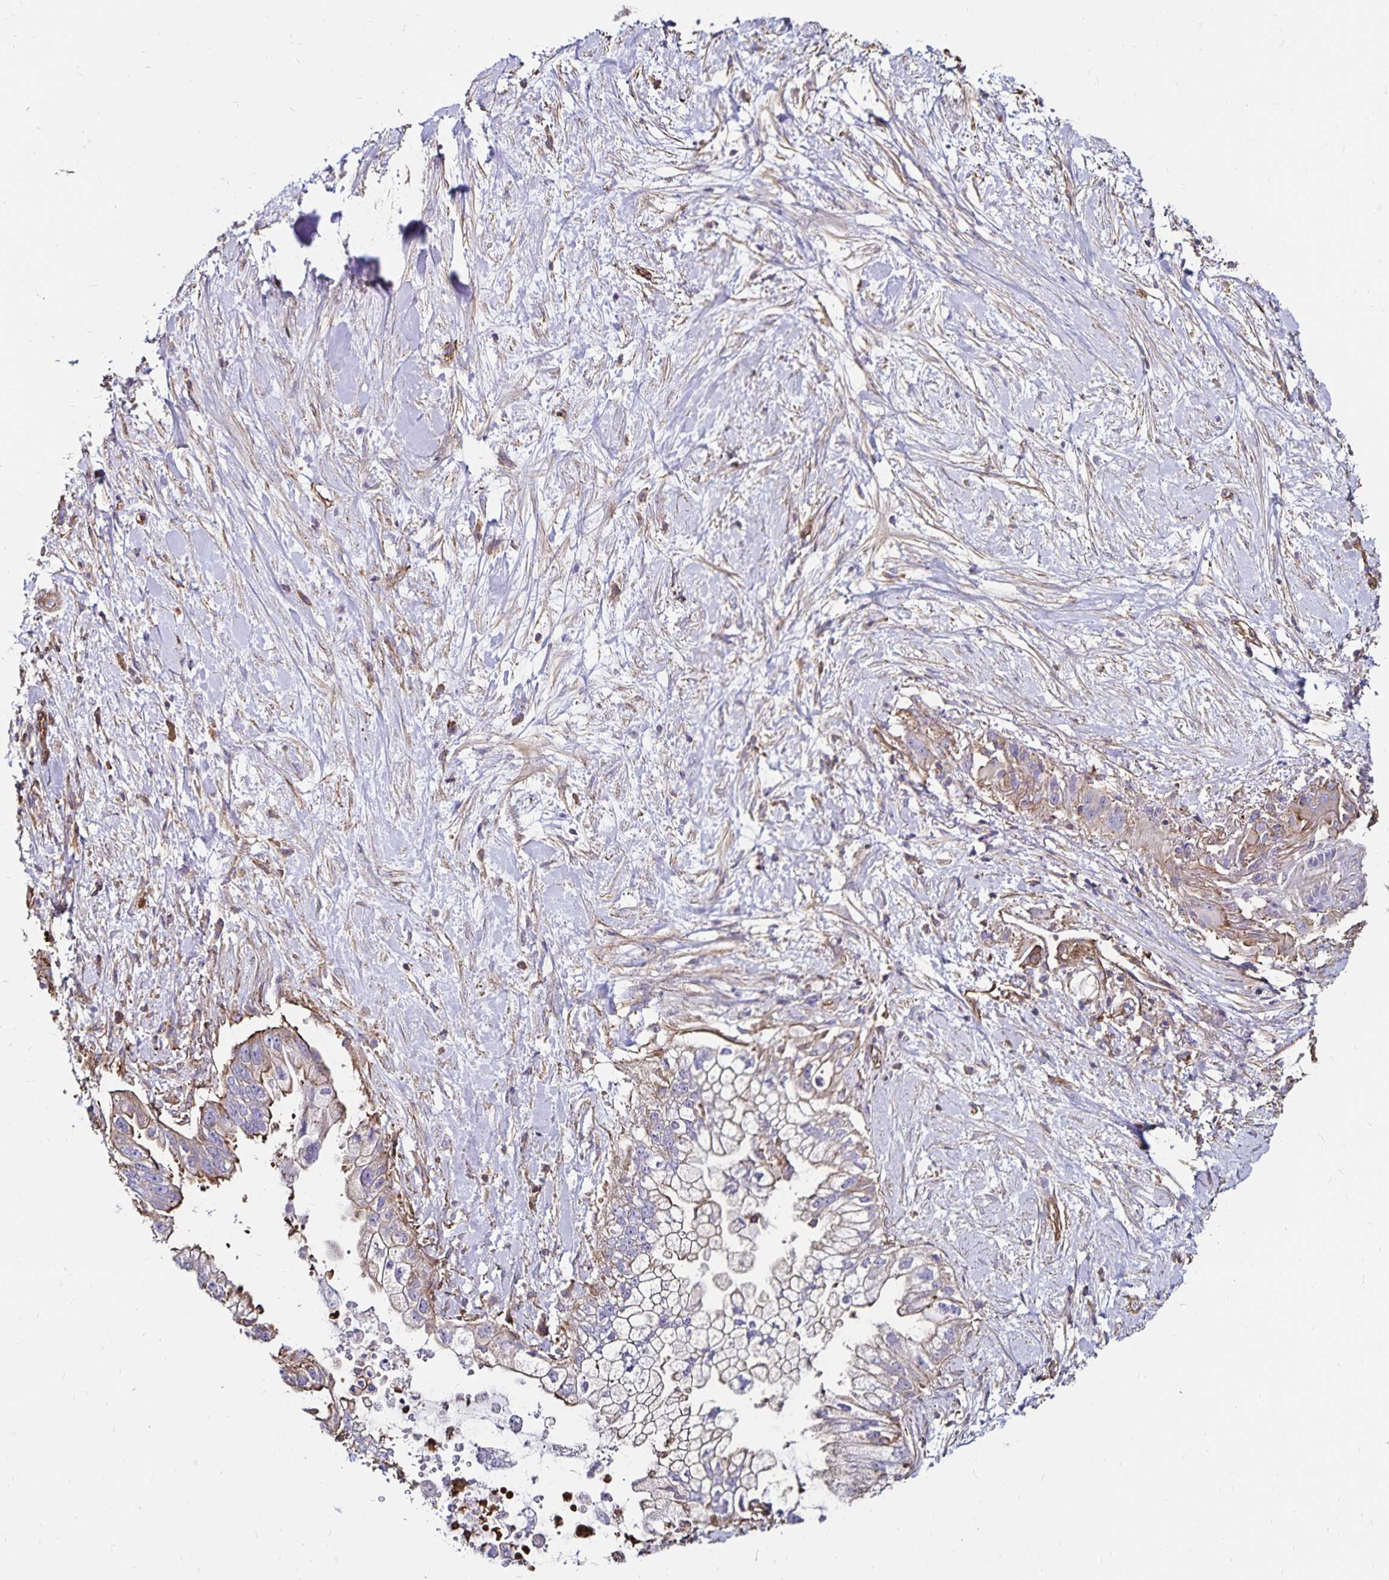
{"staining": {"intensity": "negative", "quantity": "none", "location": "none"}, "tissue": "pancreatic cancer", "cell_type": "Tumor cells", "image_type": "cancer", "snomed": [{"axis": "morphology", "description": "Adenocarcinoma, NOS"}, {"axis": "topography", "description": "Pancreas"}], "caption": "A high-resolution micrograph shows IHC staining of pancreatic adenocarcinoma, which exhibits no significant staining in tumor cells.", "gene": "RPRML", "patient": {"sex": "male", "age": 70}}